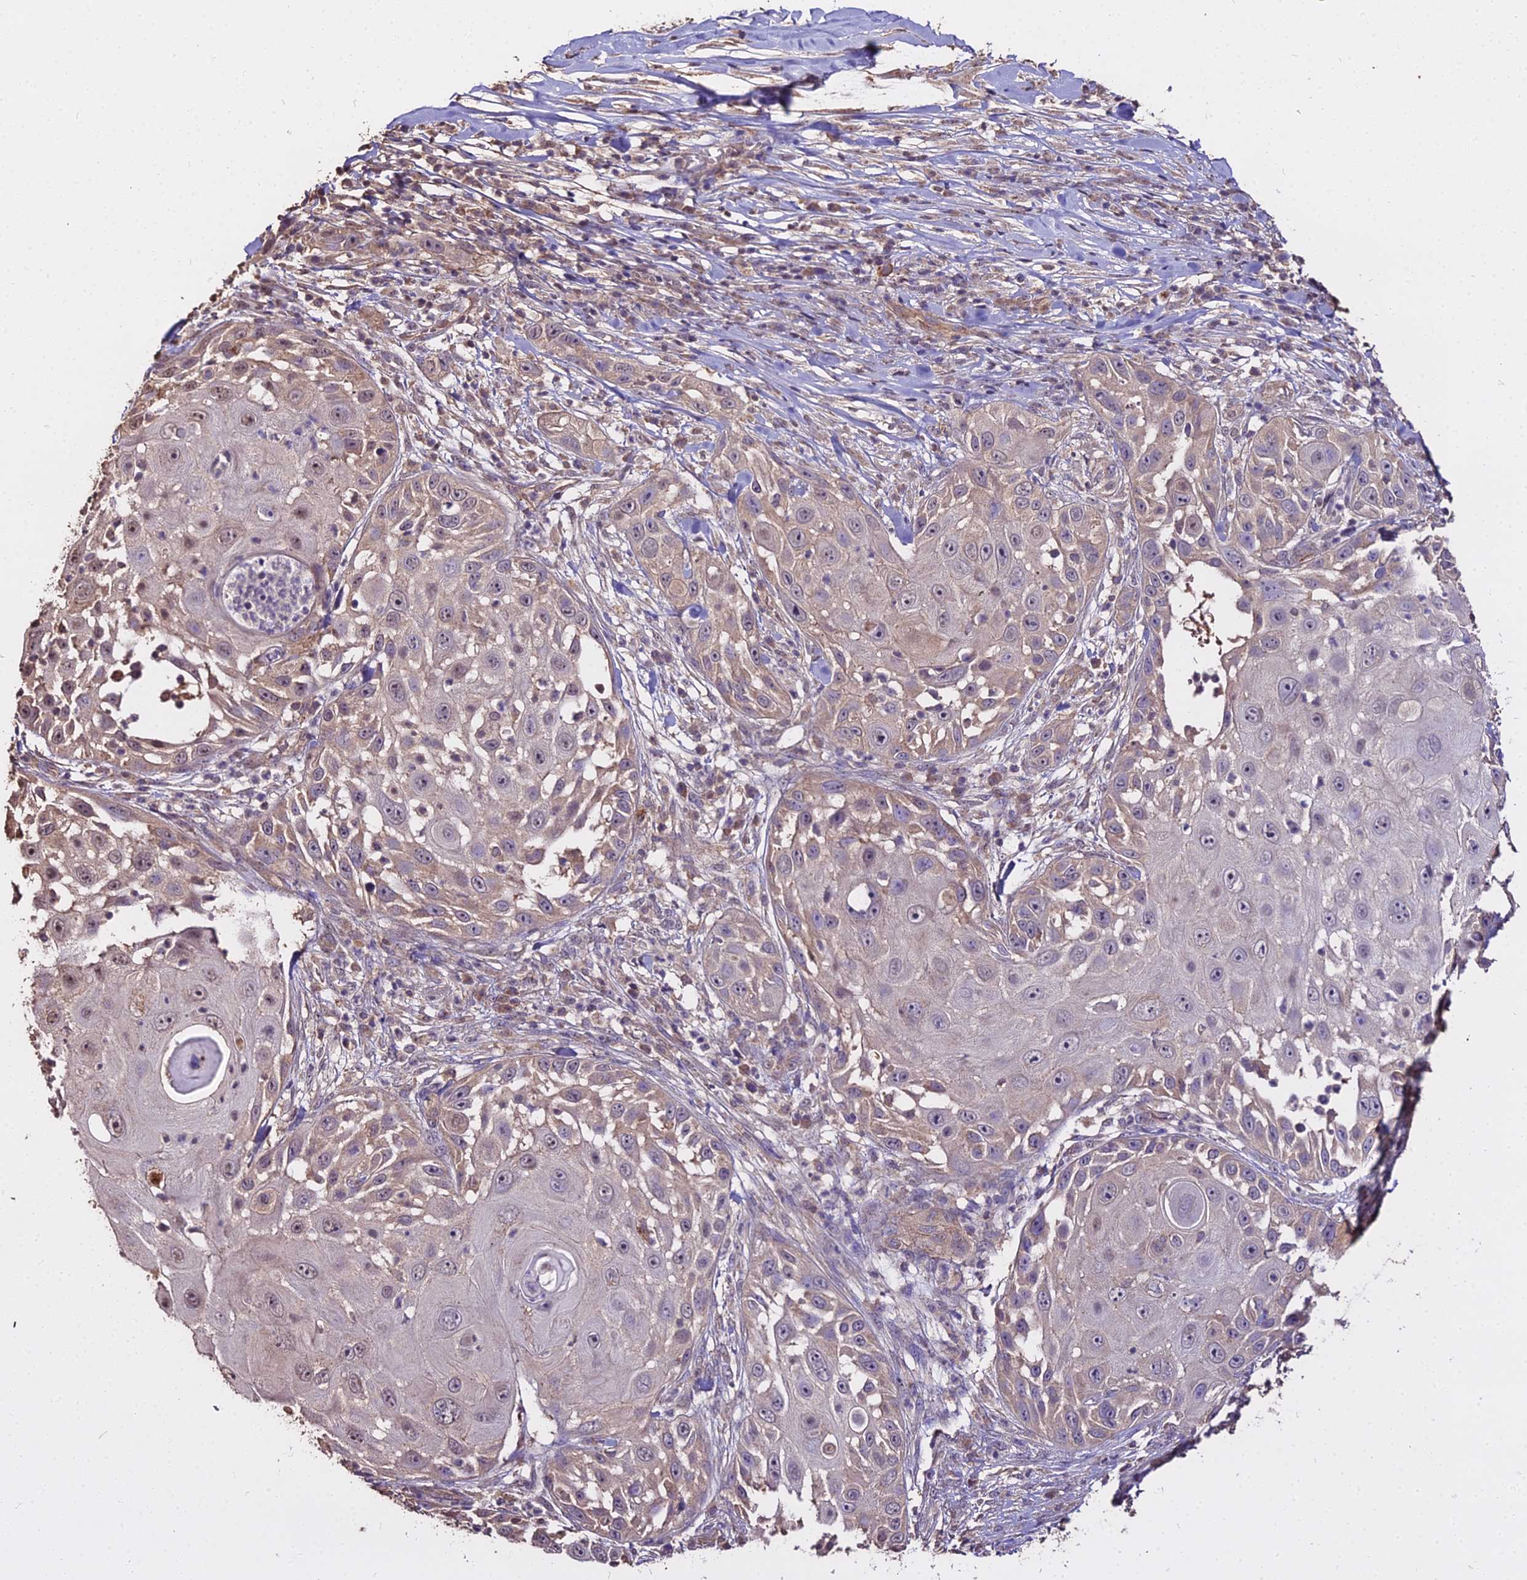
{"staining": {"intensity": "weak", "quantity": "<25%", "location": "nuclear"}, "tissue": "skin cancer", "cell_type": "Tumor cells", "image_type": "cancer", "snomed": [{"axis": "morphology", "description": "Squamous cell carcinoma, NOS"}, {"axis": "topography", "description": "Skin"}], "caption": "Tumor cells show no significant protein expression in squamous cell carcinoma (skin). (DAB immunohistochemistry visualized using brightfield microscopy, high magnification).", "gene": "METTL13", "patient": {"sex": "female", "age": 44}}